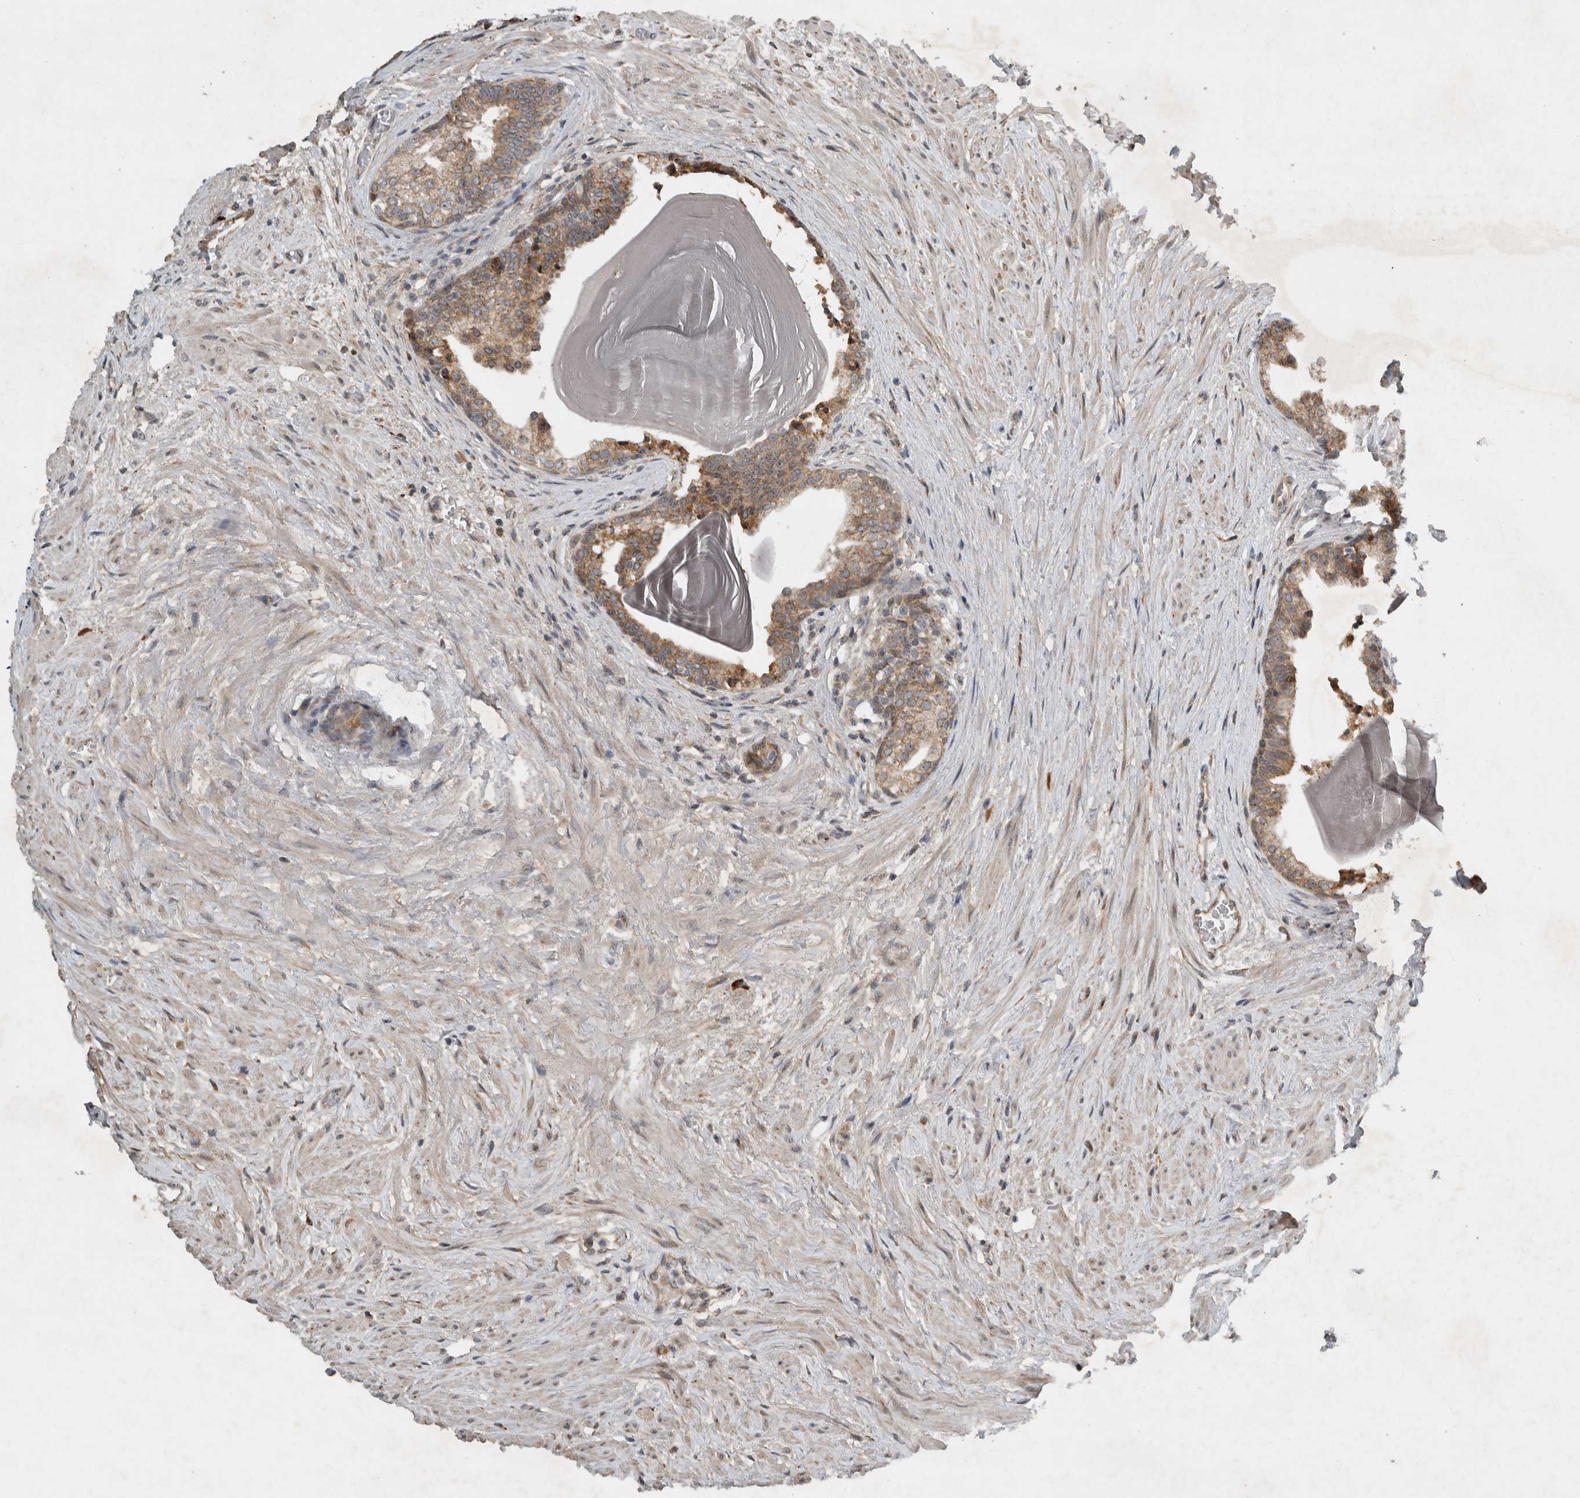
{"staining": {"intensity": "moderate", "quantity": "25%-75%", "location": "cytoplasmic/membranous"}, "tissue": "prostate", "cell_type": "Glandular cells", "image_type": "normal", "snomed": [{"axis": "morphology", "description": "Normal tissue, NOS"}, {"axis": "topography", "description": "Prostate"}], "caption": "Benign prostate was stained to show a protein in brown. There is medium levels of moderate cytoplasmic/membranous positivity in approximately 25%-75% of glandular cells.", "gene": "GPR137B", "patient": {"sex": "male", "age": 48}}